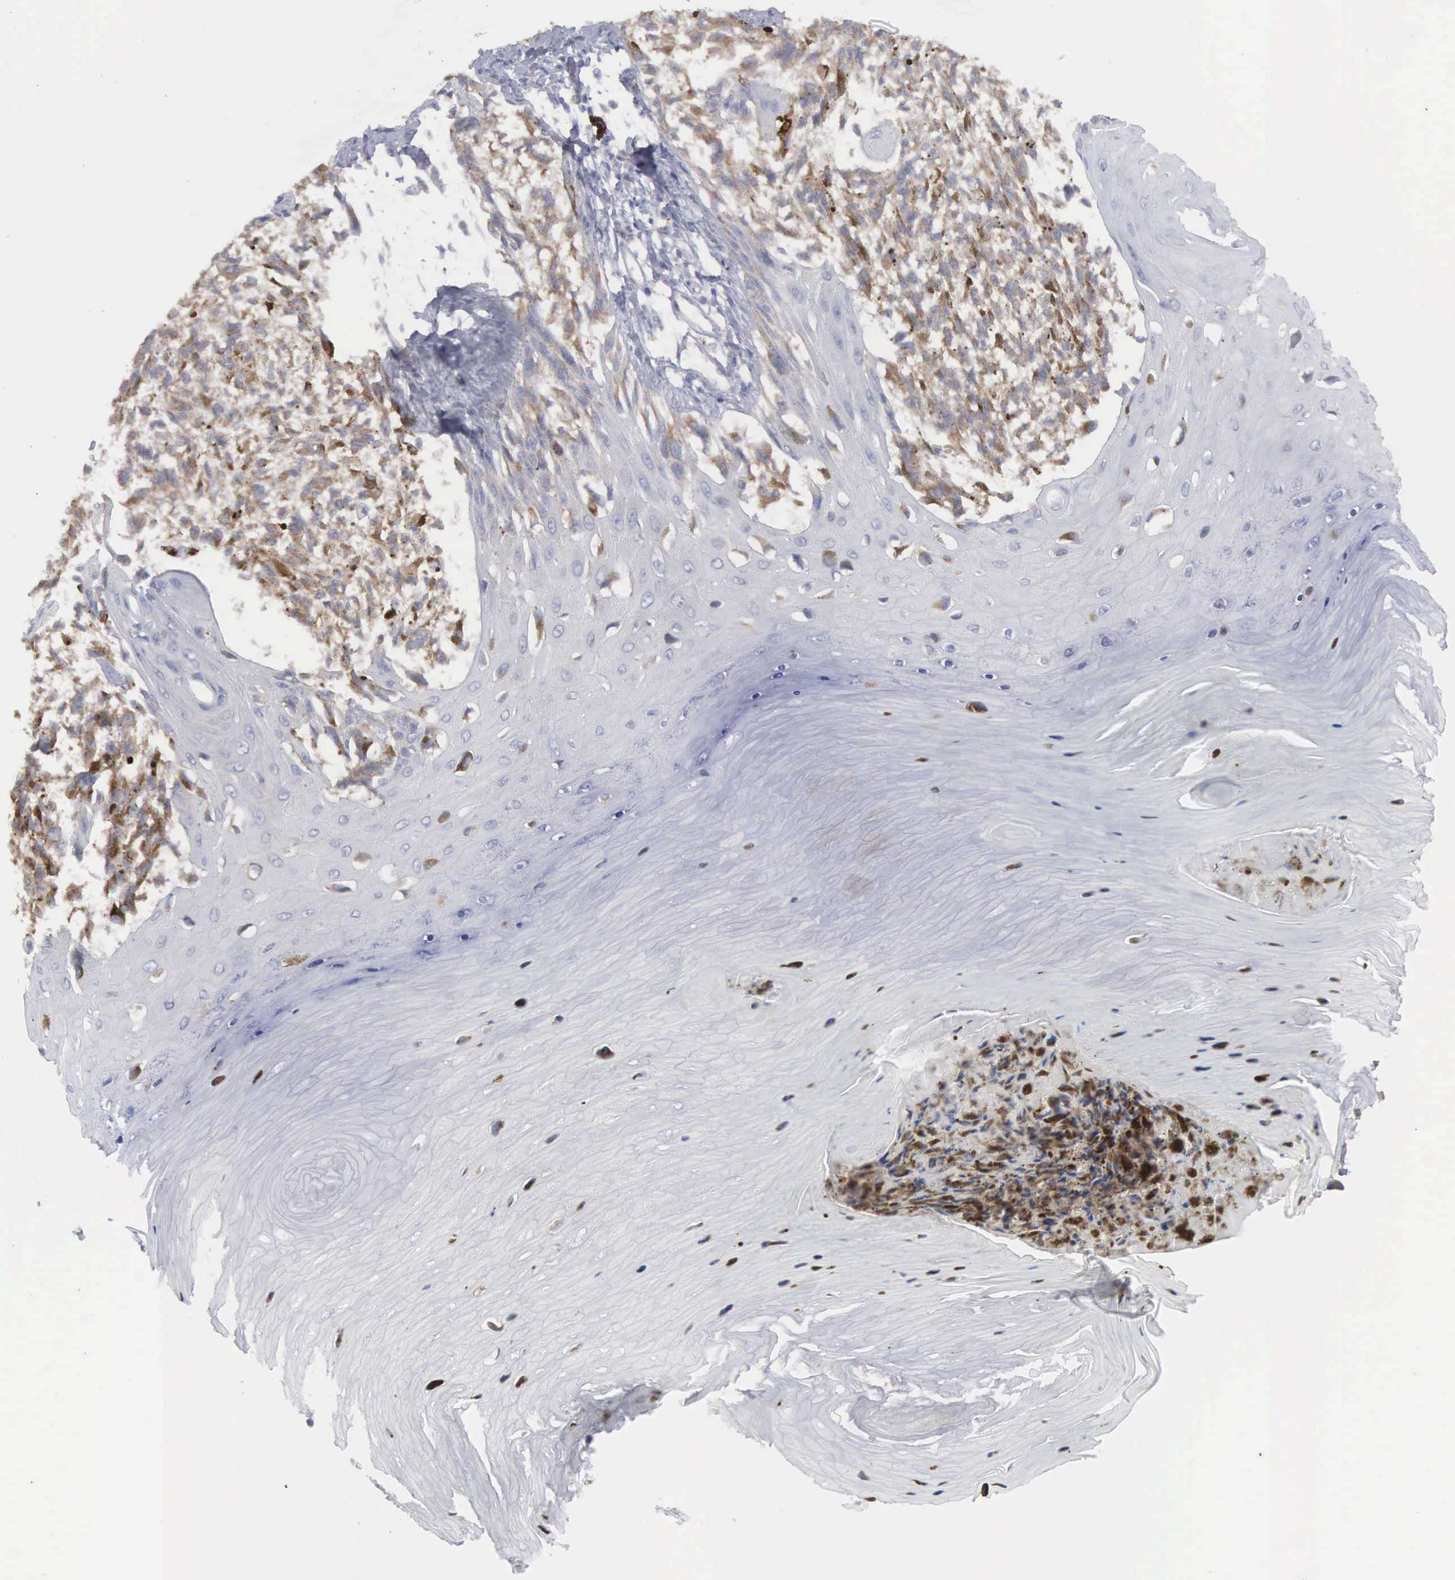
{"staining": {"intensity": "moderate", "quantity": "25%-75%", "location": "cytoplasmic/membranous"}, "tissue": "melanoma", "cell_type": "Tumor cells", "image_type": "cancer", "snomed": [{"axis": "morphology", "description": "Malignant melanoma, NOS"}, {"axis": "topography", "description": "Skin"}], "caption": "IHC (DAB) staining of human melanoma displays moderate cytoplasmic/membranous protein expression in approximately 25%-75% of tumor cells. (DAB = brown stain, brightfield microscopy at high magnification).", "gene": "MTHFD1", "patient": {"sex": "female", "age": 82}}